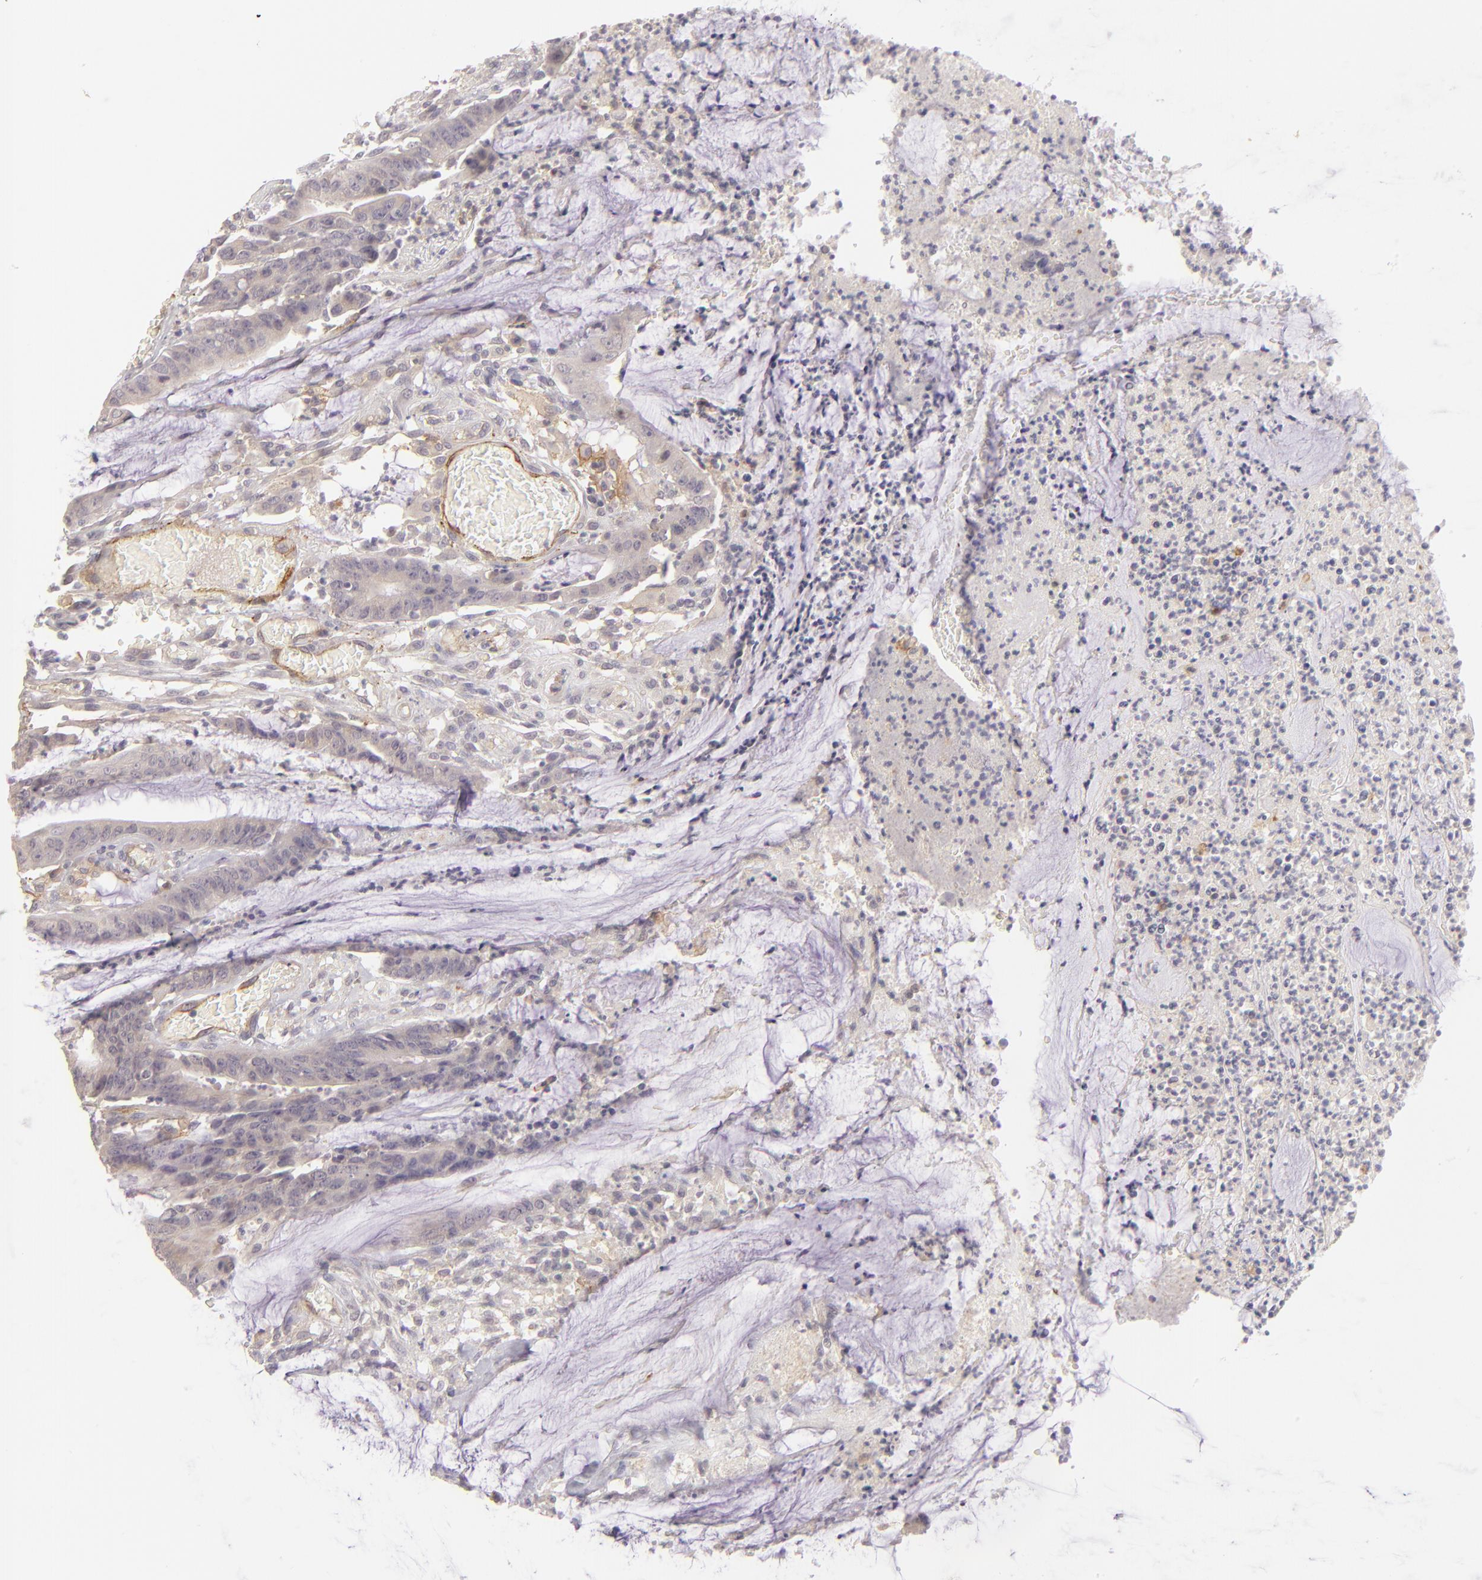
{"staining": {"intensity": "negative", "quantity": "none", "location": "none"}, "tissue": "colorectal cancer", "cell_type": "Tumor cells", "image_type": "cancer", "snomed": [{"axis": "morphology", "description": "Adenocarcinoma, NOS"}, {"axis": "topography", "description": "Rectum"}], "caption": "Image shows no significant protein expression in tumor cells of colorectal cancer.", "gene": "THBD", "patient": {"sex": "female", "age": 66}}